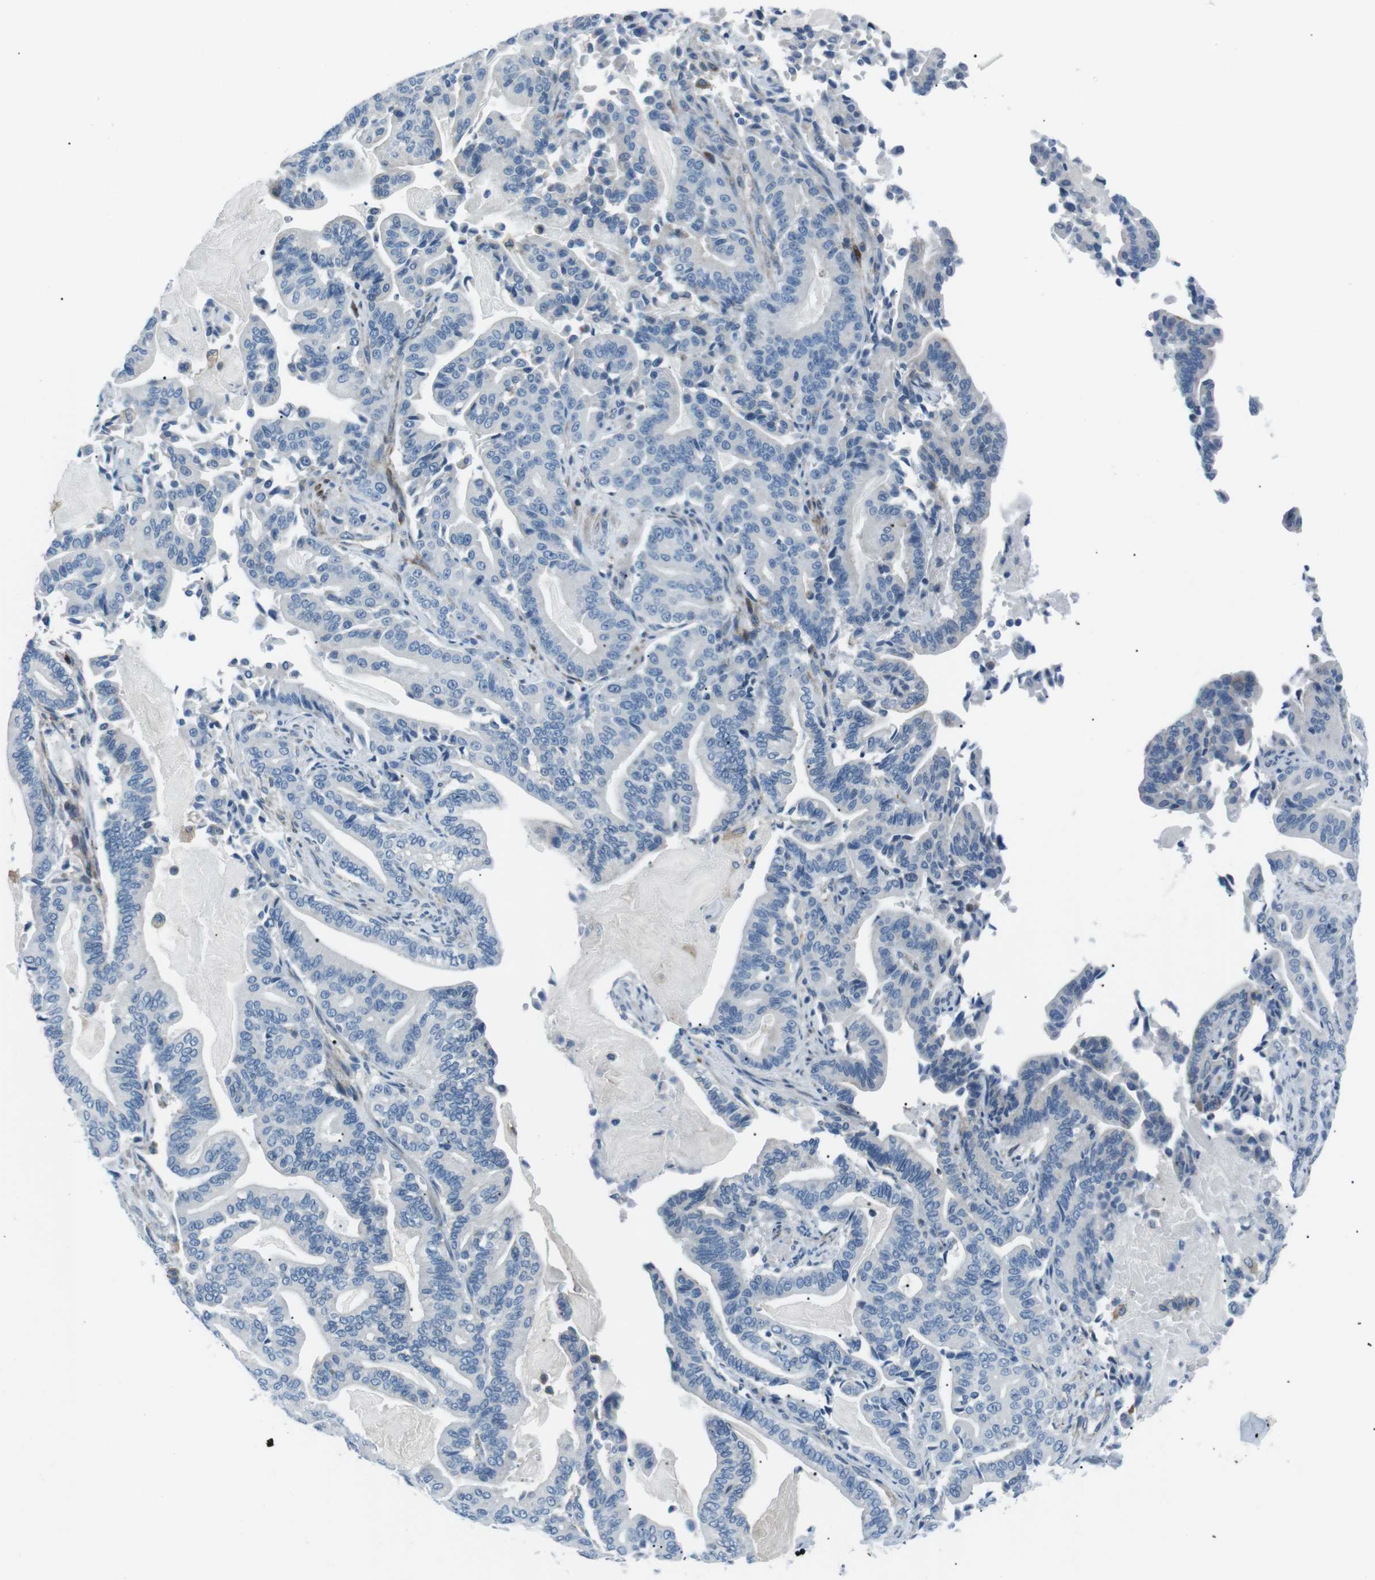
{"staining": {"intensity": "negative", "quantity": "none", "location": "none"}, "tissue": "pancreatic cancer", "cell_type": "Tumor cells", "image_type": "cancer", "snomed": [{"axis": "morphology", "description": "Normal tissue, NOS"}, {"axis": "morphology", "description": "Adenocarcinoma, NOS"}, {"axis": "topography", "description": "Pancreas"}], "caption": "Tumor cells show no significant expression in pancreatic cancer.", "gene": "CSF2RA", "patient": {"sex": "male", "age": 63}}